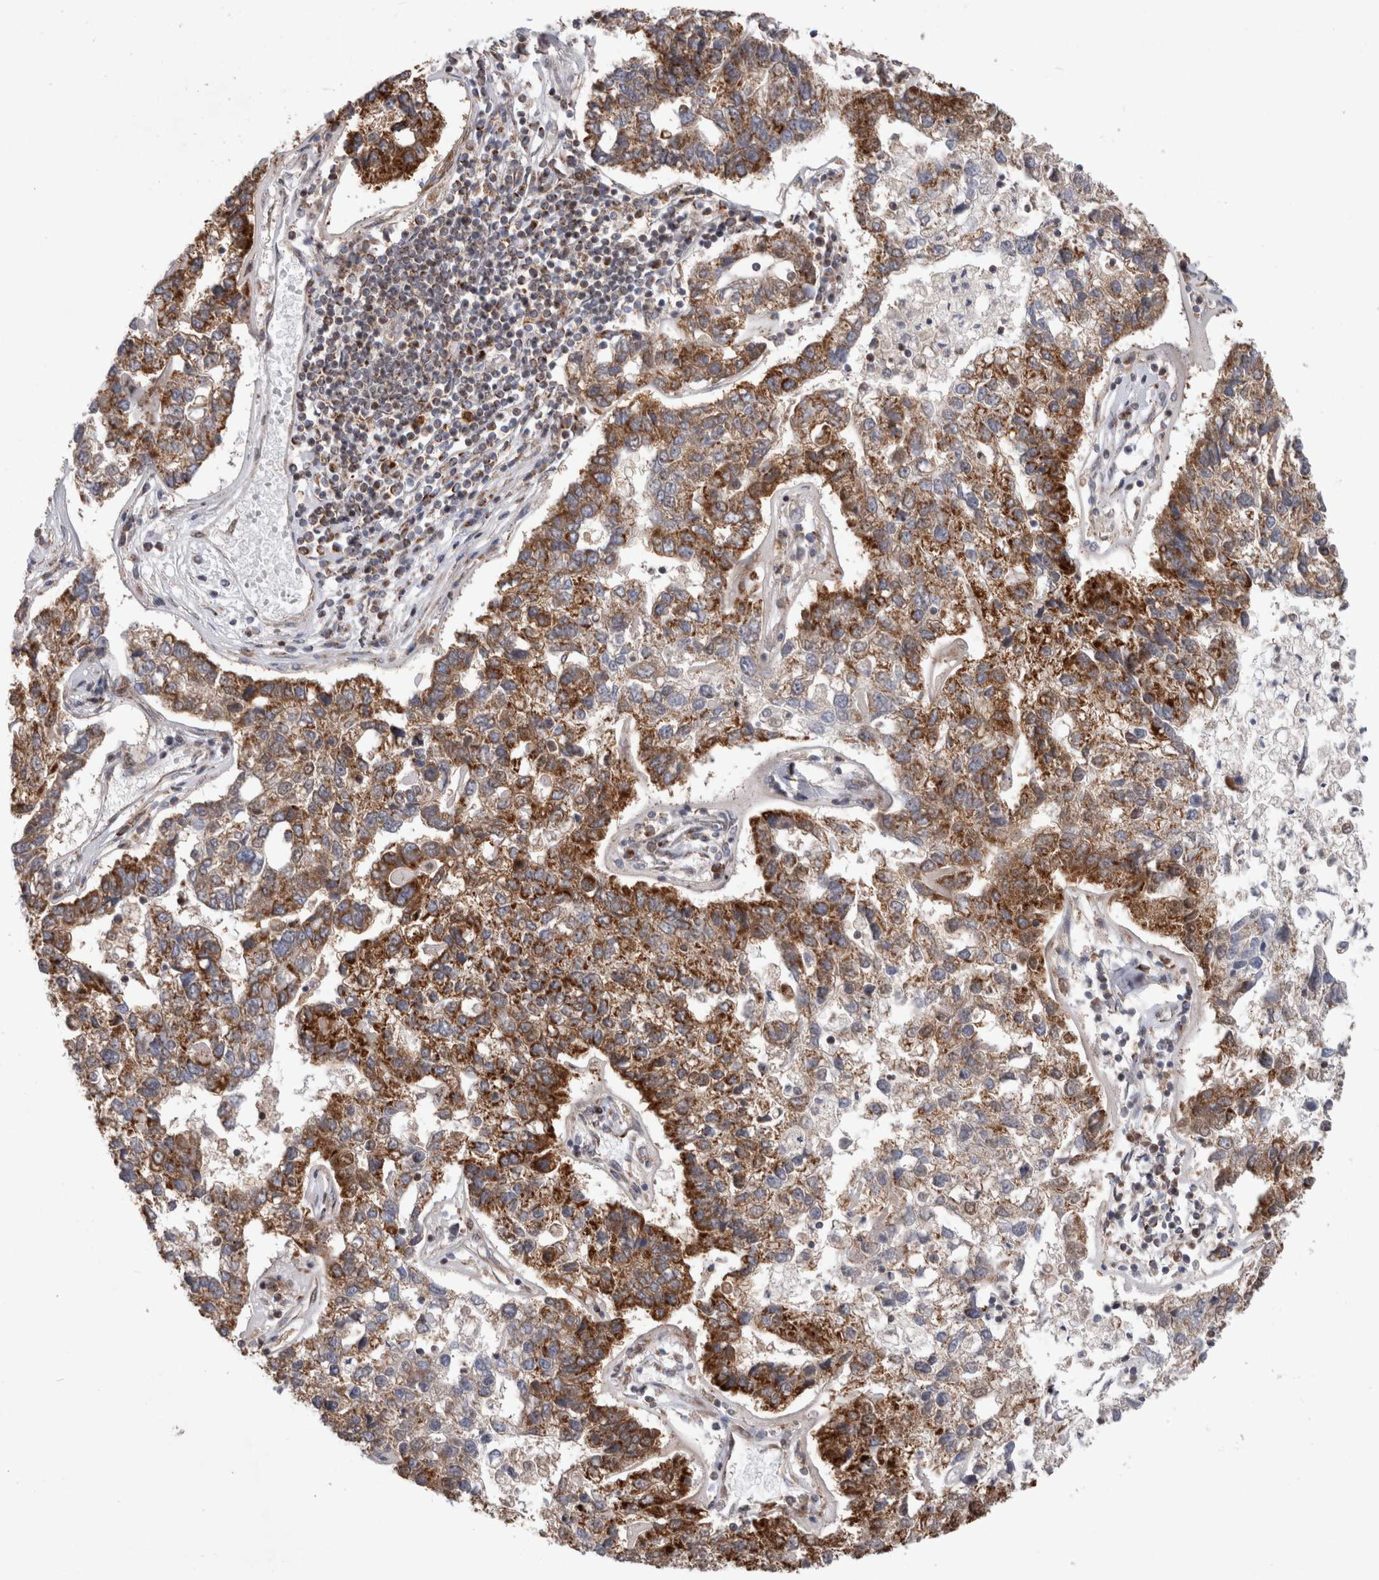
{"staining": {"intensity": "strong", "quantity": ">75%", "location": "cytoplasmic/membranous"}, "tissue": "pancreatic cancer", "cell_type": "Tumor cells", "image_type": "cancer", "snomed": [{"axis": "morphology", "description": "Adenocarcinoma, NOS"}, {"axis": "topography", "description": "Pancreas"}], "caption": "This photomicrograph shows immunohistochemistry staining of human adenocarcinoma (pancreatic), with high strong cytoplasmic/membranous expression in about >75% of tumor cells.", "gene": "MRPL37", "patient": {"sex": "female", "age": 61}}